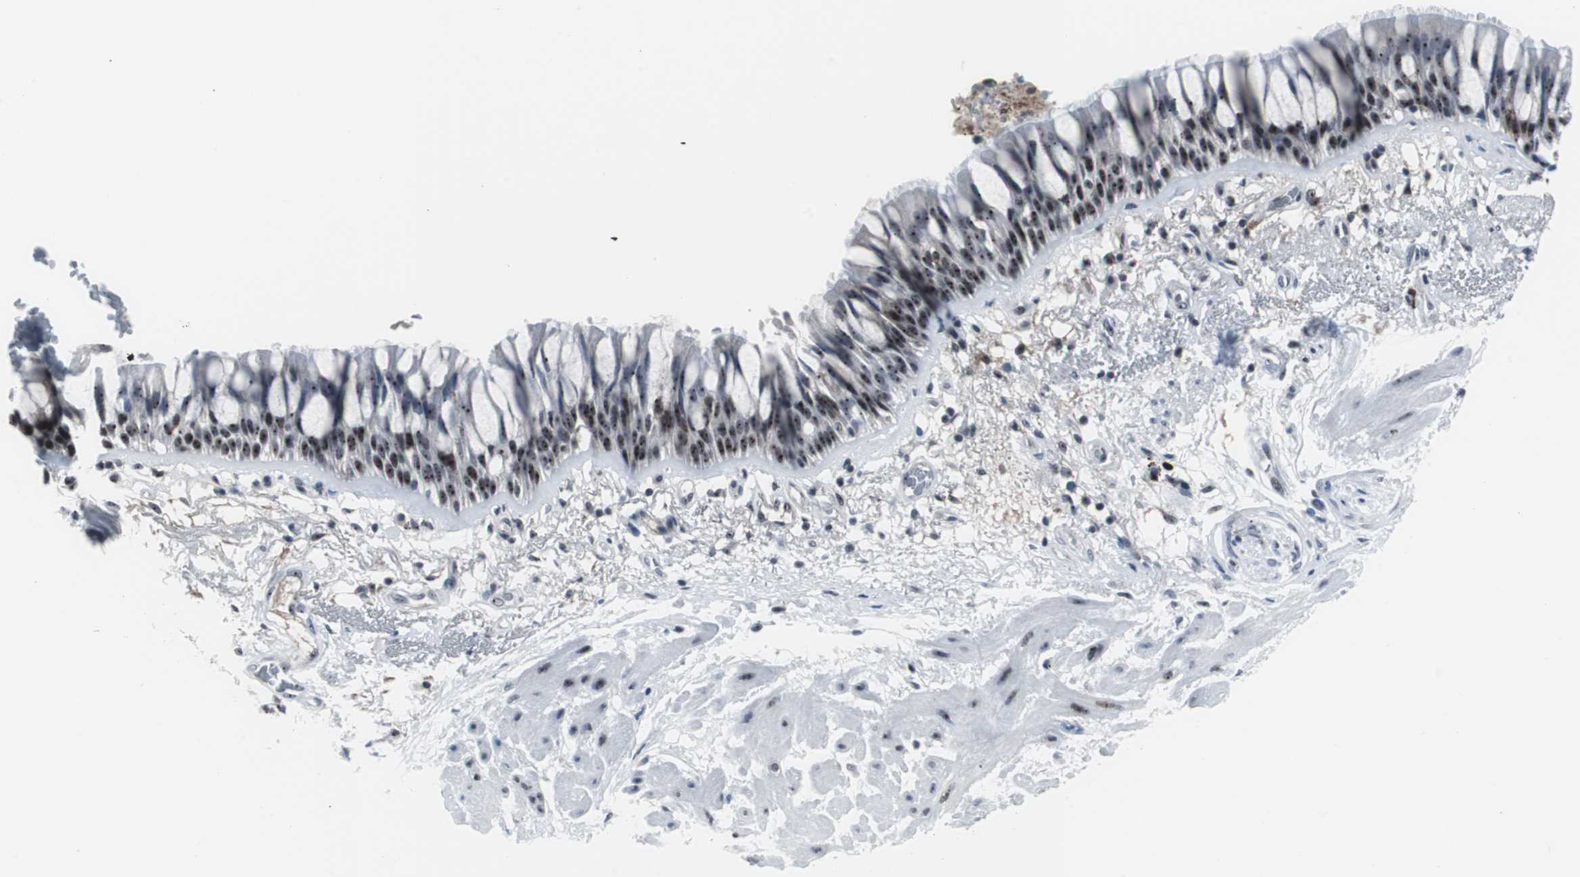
{"staining": {"intensity": "moderate", "quantity": ">75%", "location": "nuclear"}, "tissue": "bronchus", "cell_type": "Respiratory epithelial cells", "image_type": "normal", "snomed": [{"axis": "morphology", "description": "Normal tissue, NOS"}, {"axis": "topography", "description": "Bronchus"}], "caption": "Immunohistochemistry histopathology image of normal human bronchus stained for a protein (brown), which demonstrates medium levels of moderate nuclear expression in about >75% of respiratory epithelial cells.", "gene": "DOK1", "patient": {"sex": "male", "age": 66}}